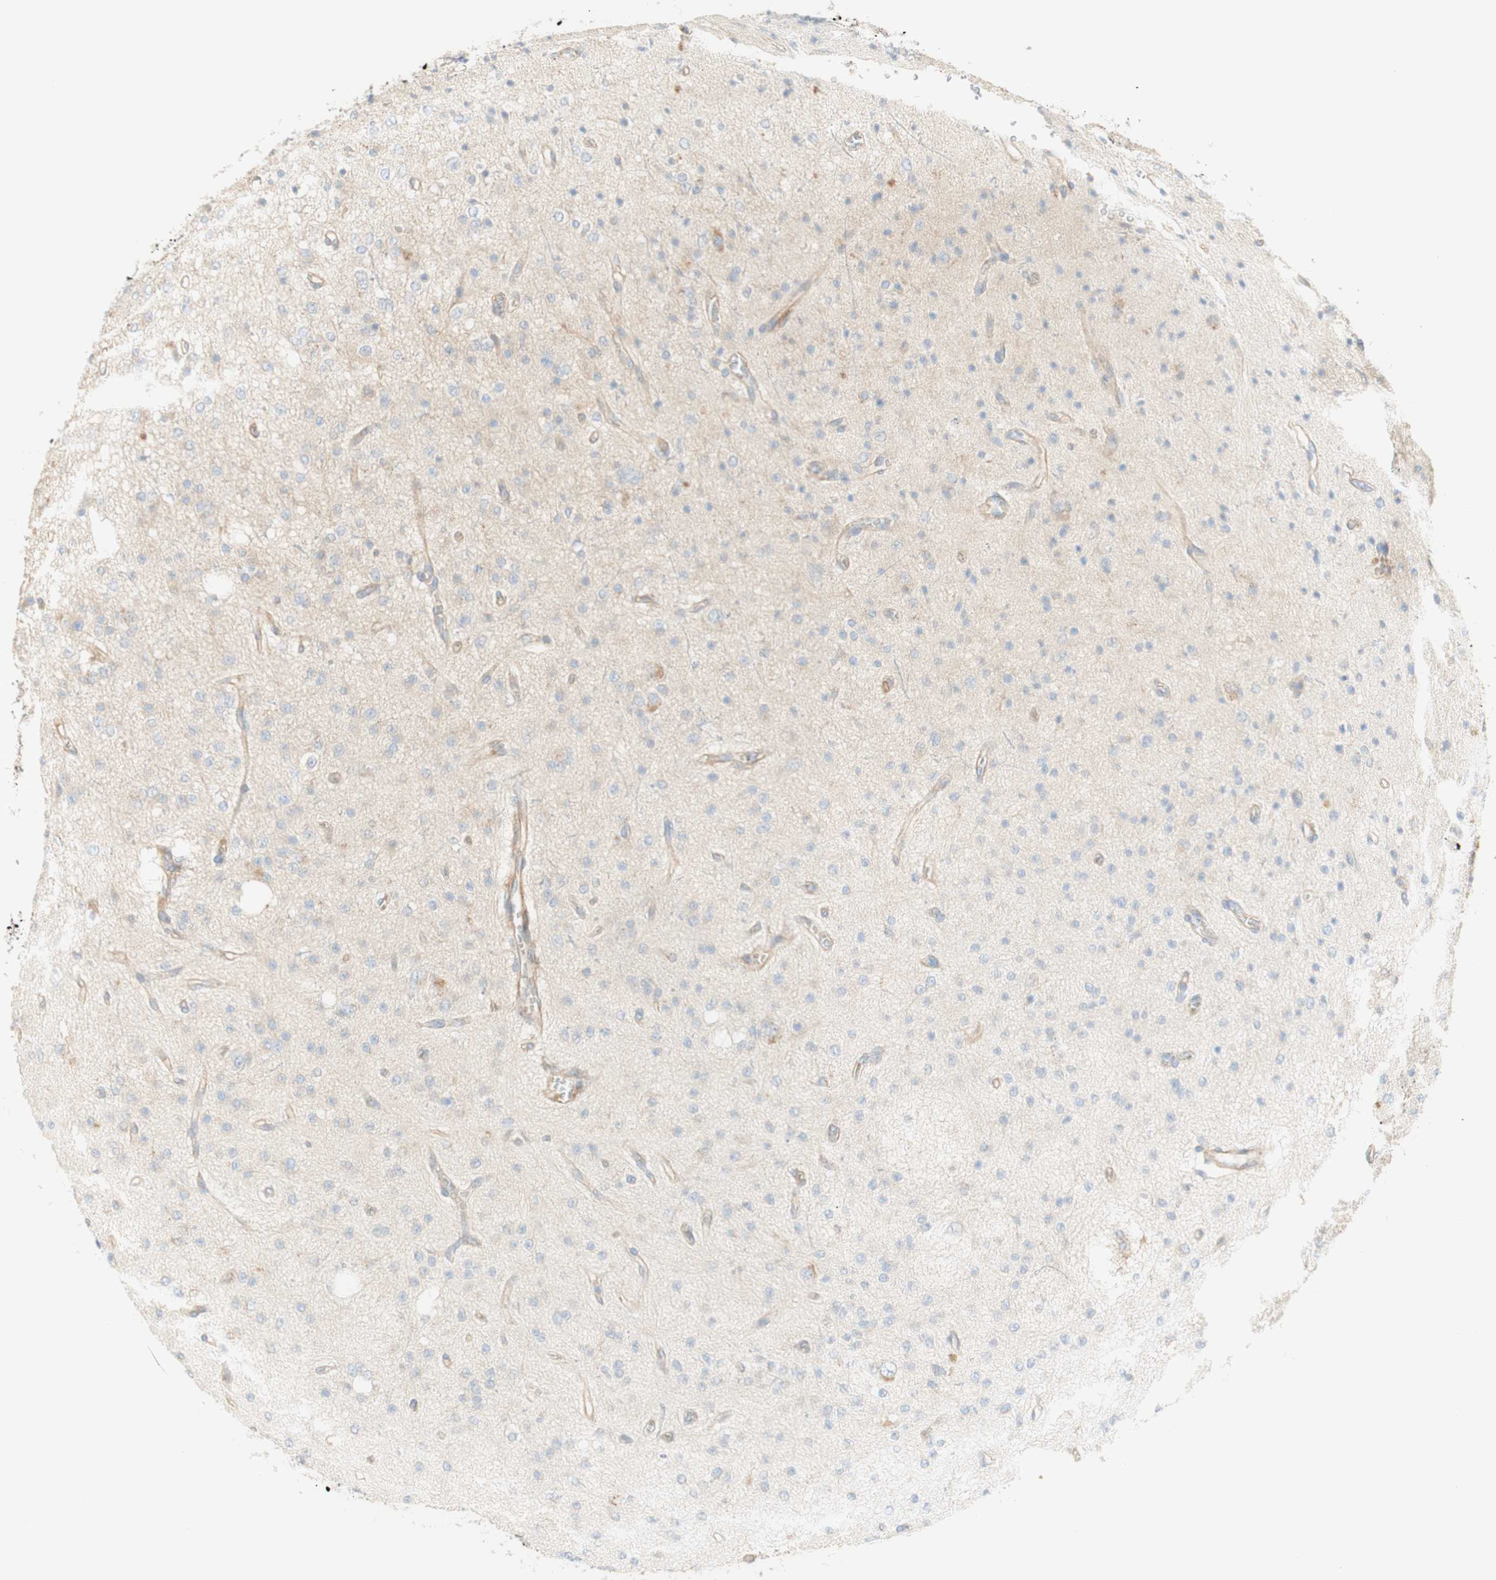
{"staining": {"intensity": "weak", "quantity": "<25%", "location": "cytoplasmic/membranous"}, "tissue": "glioma", "cell_type": "Tumor cells", "image_type": "cancer", "snomed": [{"axis": "morphology", "description": "Glioma, malignant, Low grade"}, {"axis": "topography", "description": "Brain"}], "caption": "Tumor cells are negative for protein expression in human malignant glioma (low-grade).", "gene": "IKBKG", "patient": {"sex": "male", "age": 38}}